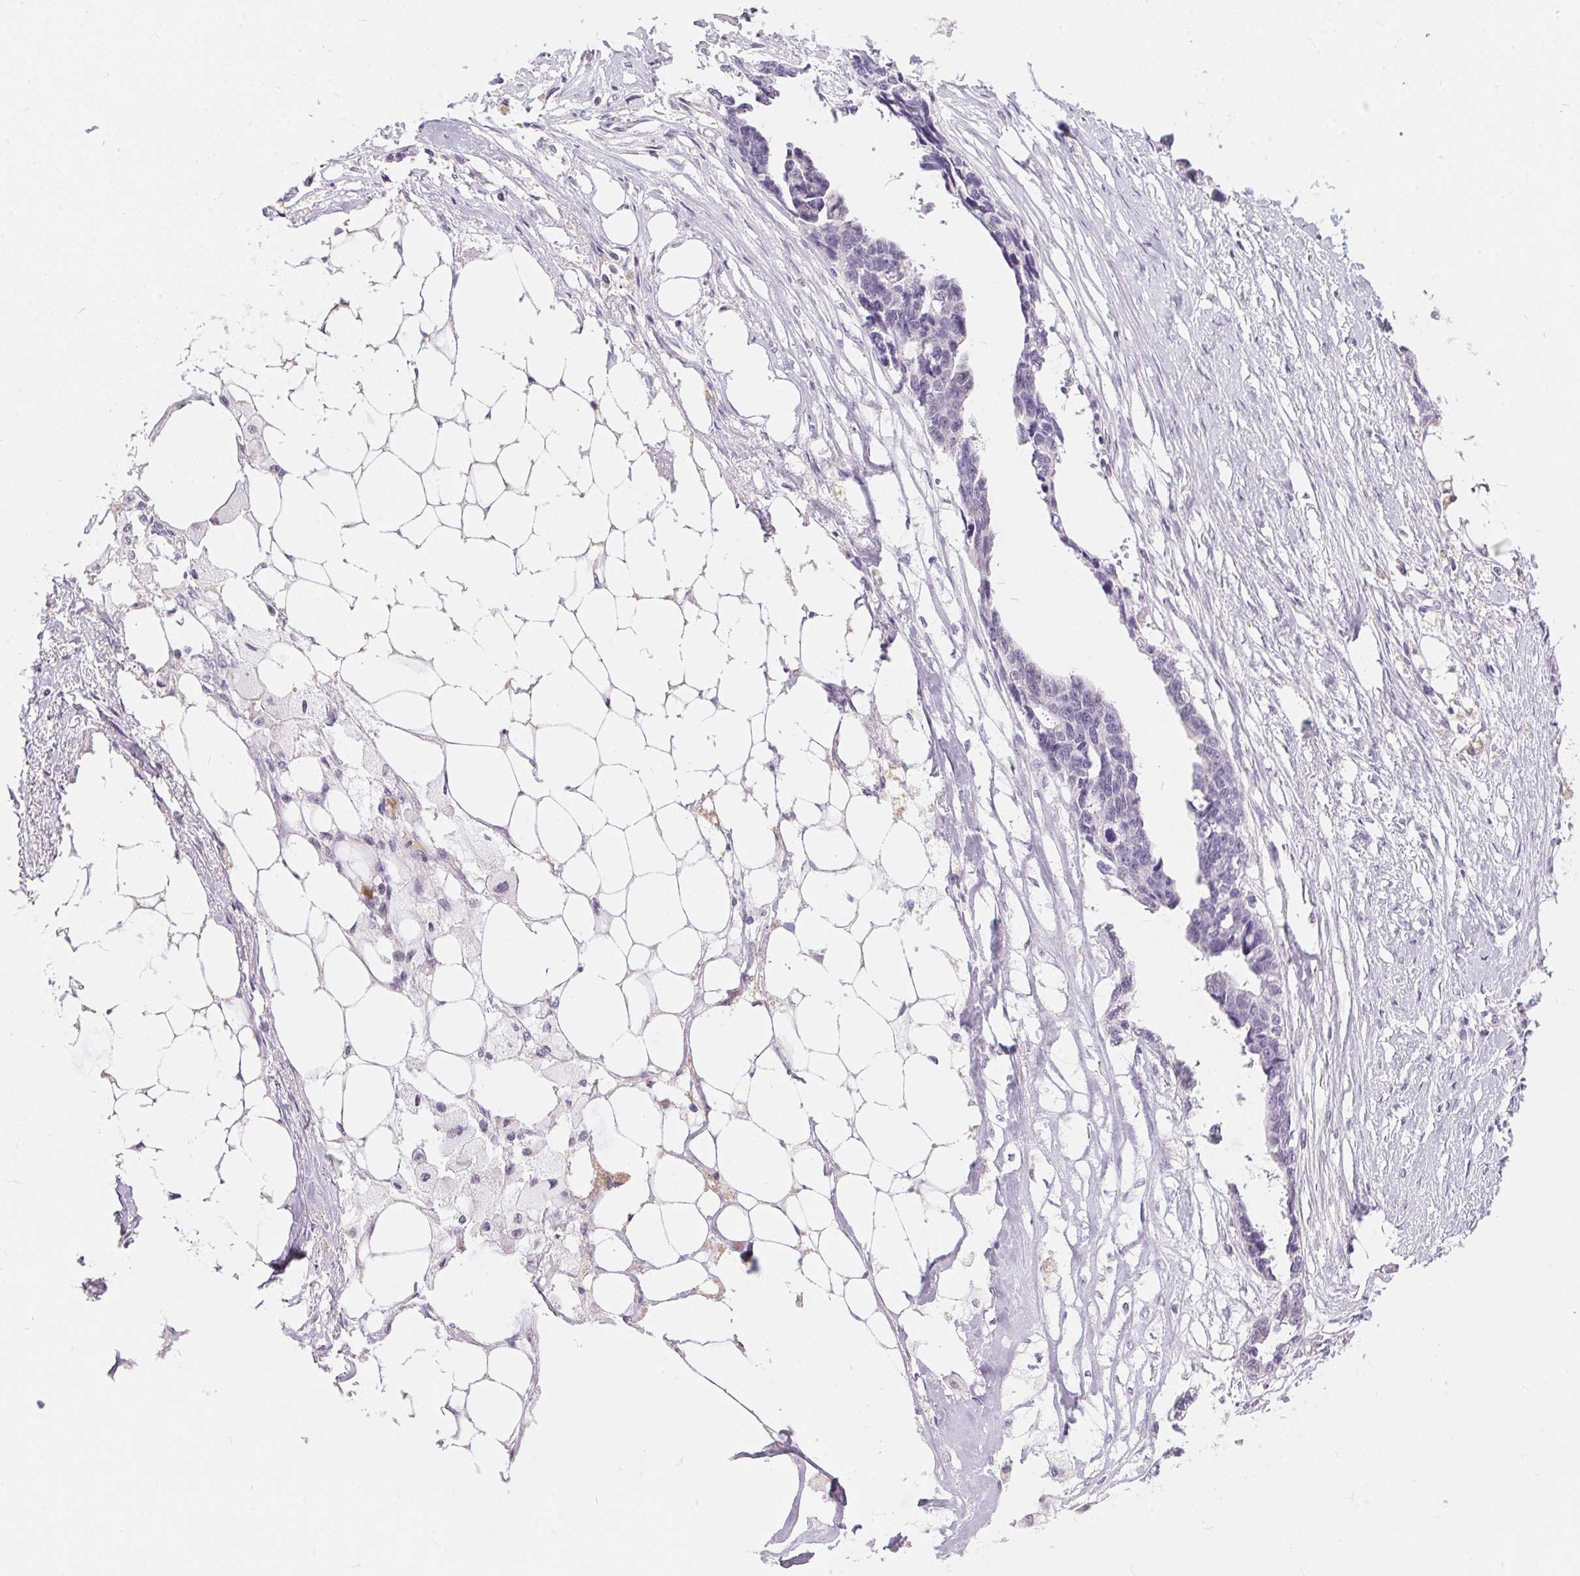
{"staining": {"intensity": "negative", "quantity": "none", "location": "none"}, "tissue": "ovarian cancer", "cell_type": "Tumor cells", "image_type": "cancer", "snomed": [{"axis": "morphology", "description": "Cystadenocarcinoma, serous, NOS"}, {"axis": "topography", "description": "Ovary"}], "caption": "There is no significant staining in tumor cells of ovarian cancer. (DAB (3,3'-diaminobenzidine) IHC visualized using brightfield microscopy, high magnification).", "gene": "SERPINB1", "patient": {"sex": "female", "age": 69}}